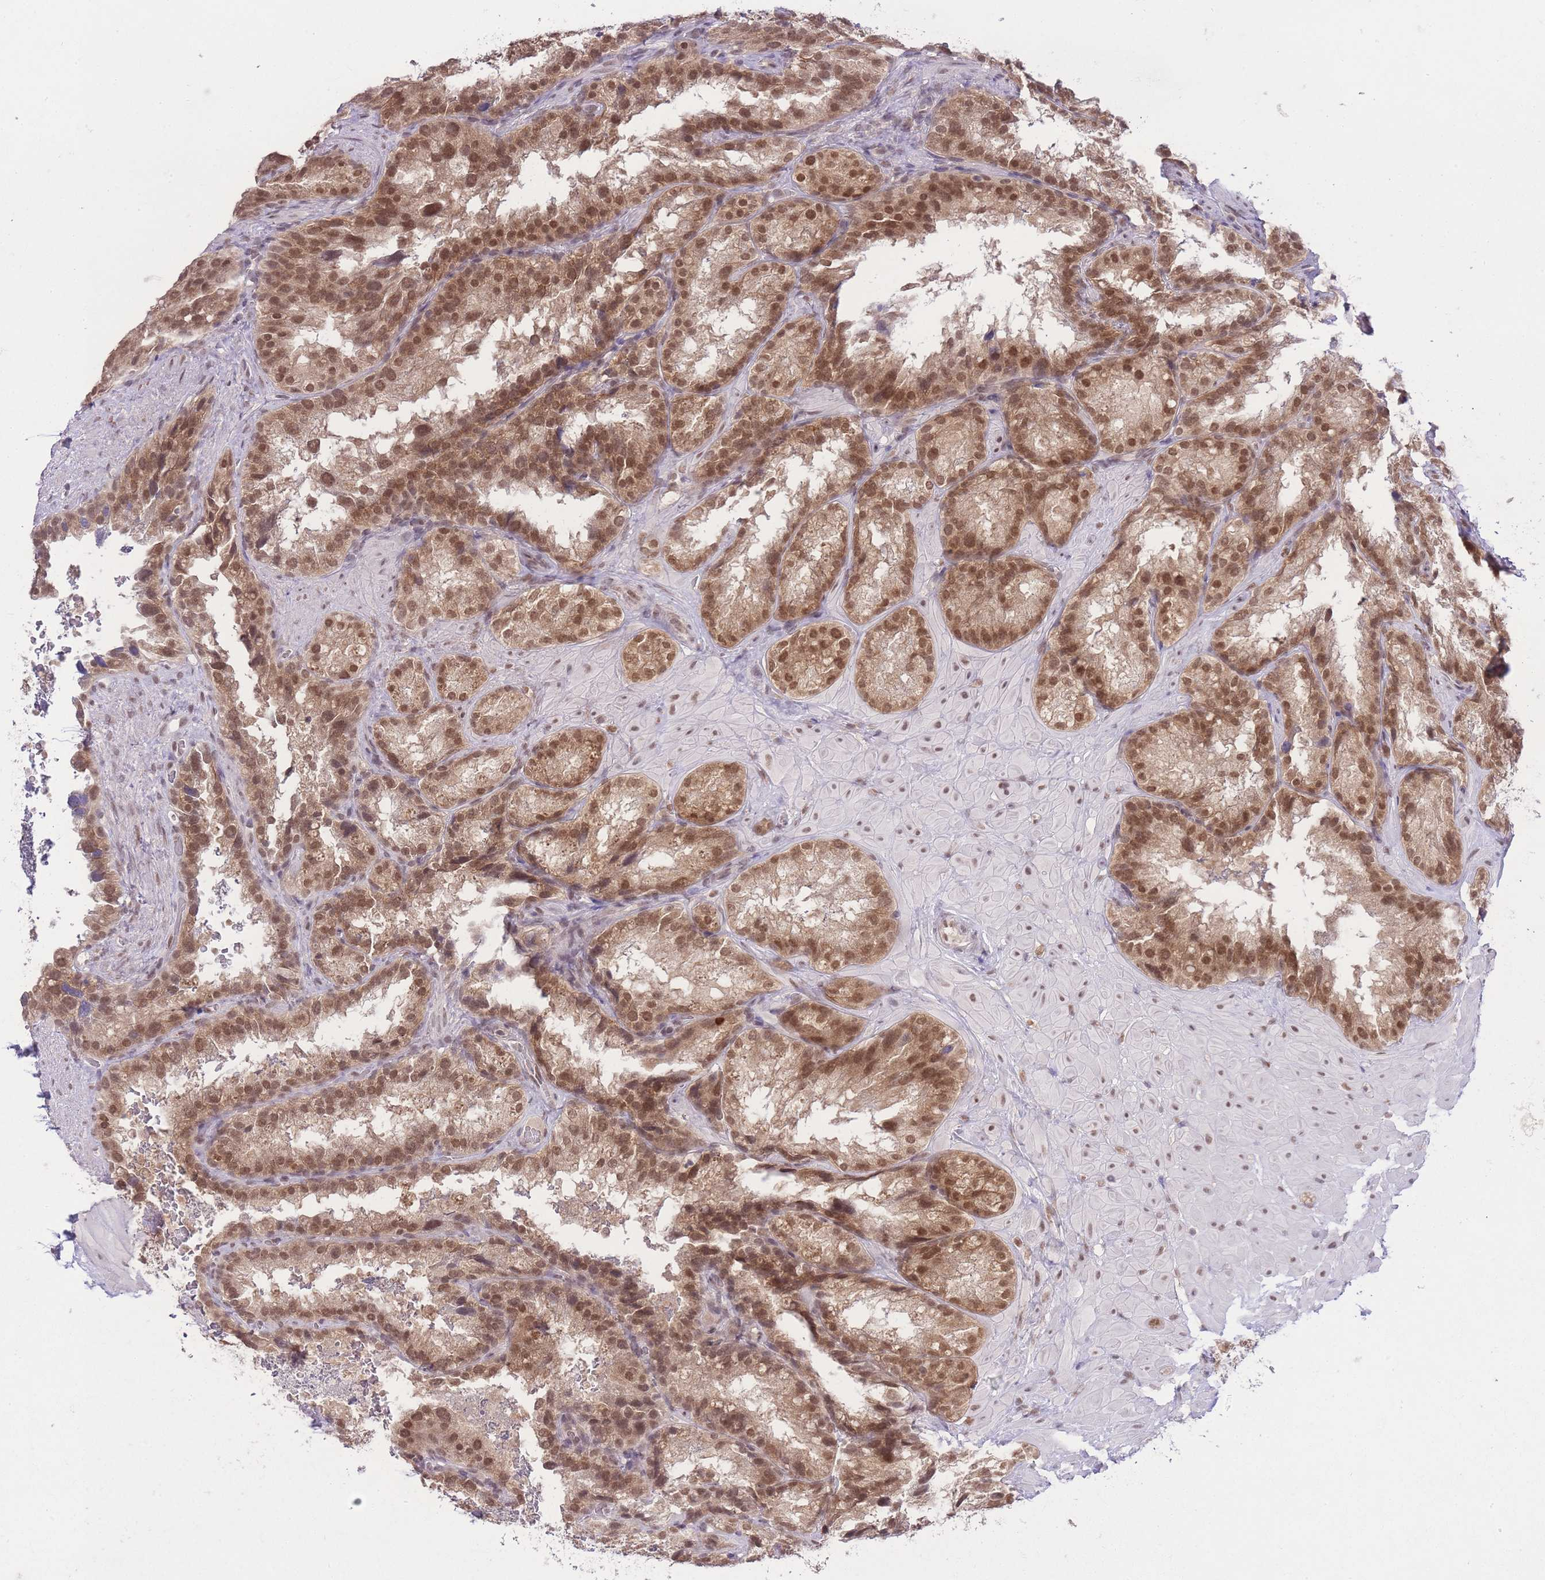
{"staining": {"intensity": "moderate", "quantity": ">75%", "location": "cytoplasmic/membranous,nuclear"}, "tissue": "seminal vesicle", "cell_type": "Glandular cells", "image_type": "normal", "snomed": [{"axis": "morphology", "description": "Normal tissue, NOS"}, {"axis": "topography", "description": "Seminal veicle"}], "caption": "A medium amount of moderate cytoplasmic/membranous,nuclear expression is identified in about >75% of glandular cells in unremarkable seminal vesicle.", "gene": "TMED3", "patient": {"sex": "male", "age": 58}}